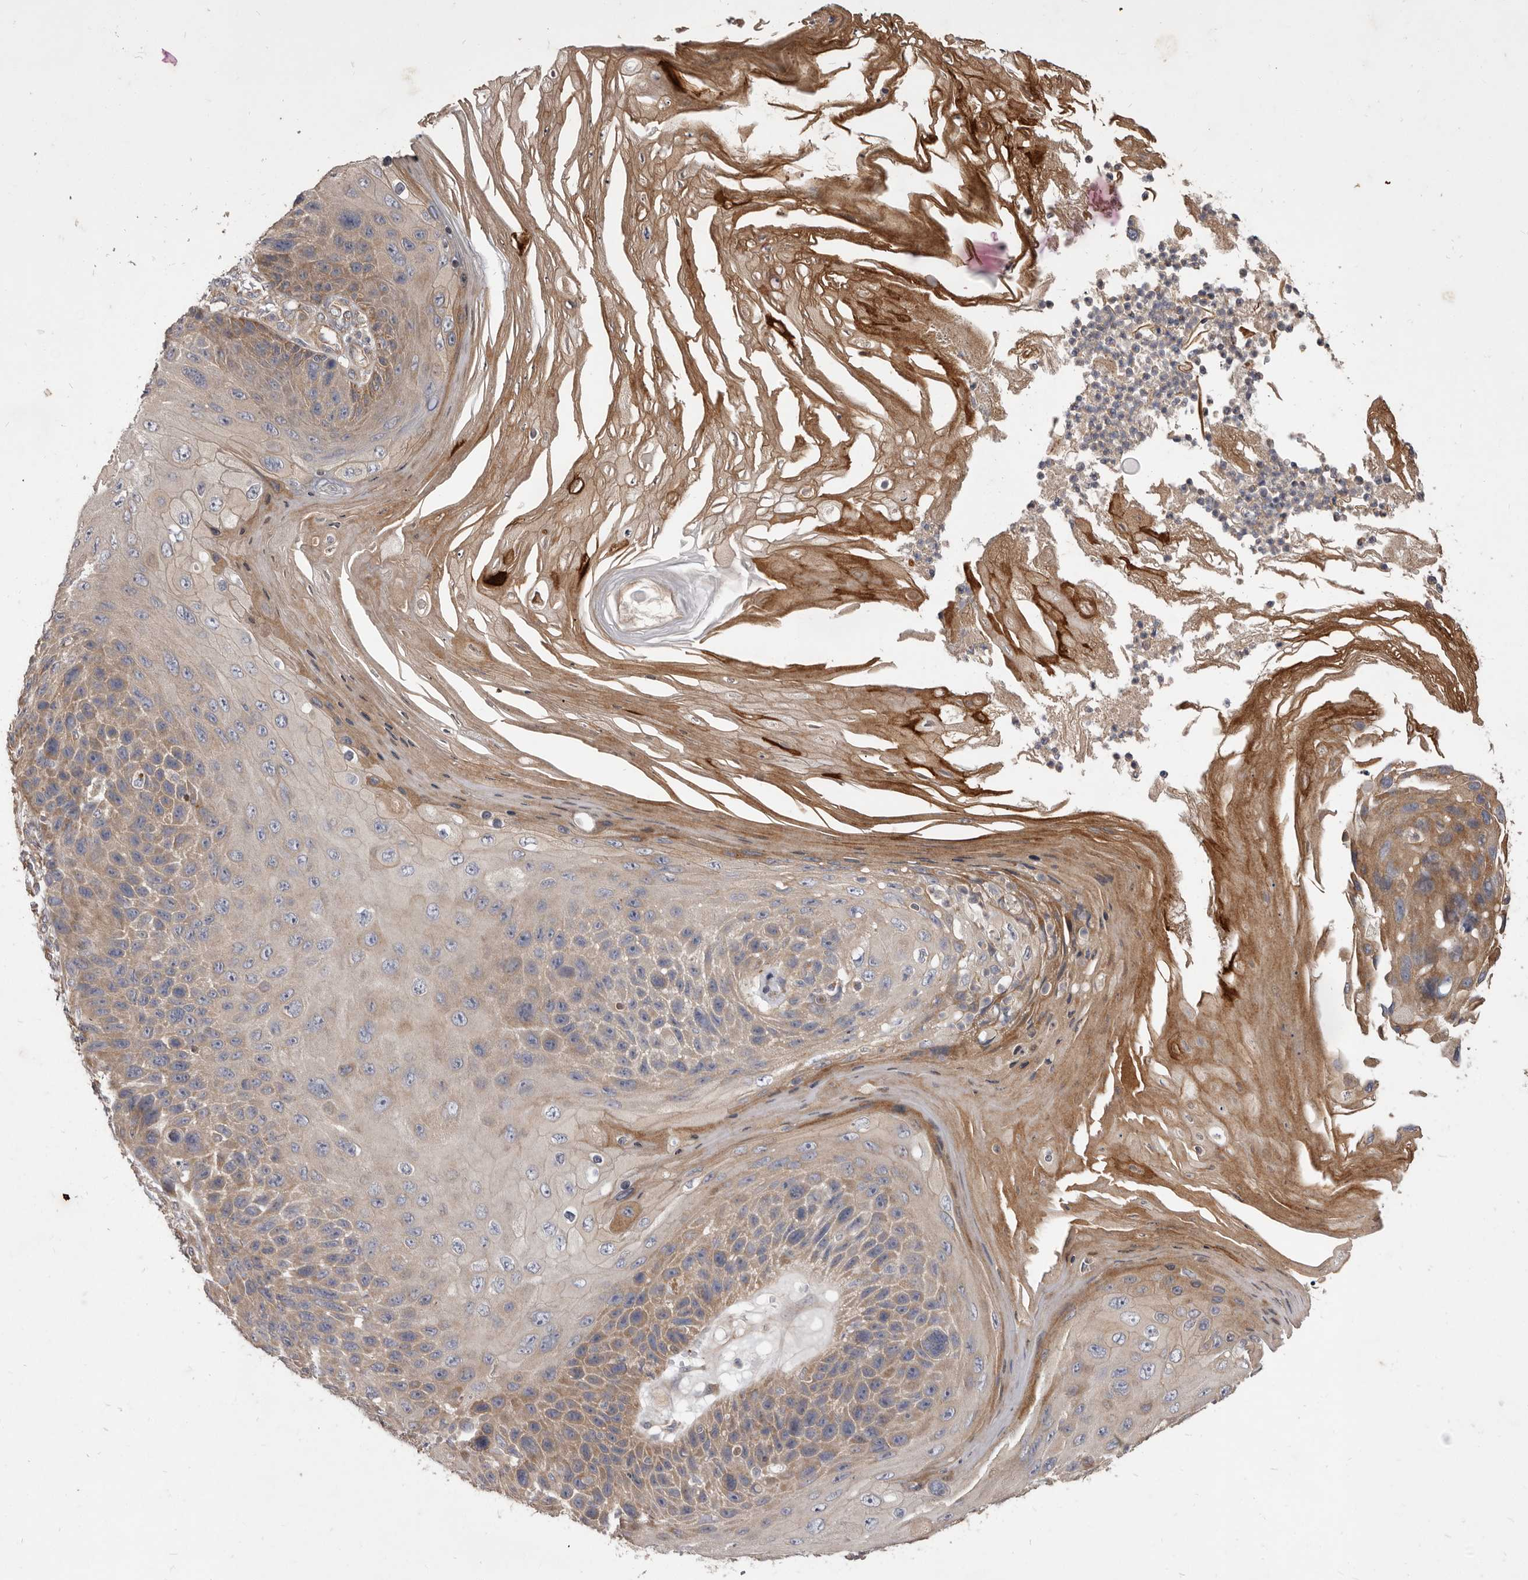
{"staining": {"intensity": "moderate", "quantity": "25%-75%", "location": "cytoplasmic/membranous"}, "tissue": "skin cancer", "cell_type": "Tumor cells", "image_type": "cancer", "snomed": [{"axis": "morphology", "description": "Squamous cell carcinoma, NOS"}, {"axis": "topography", "description": "Skin"}], "caption": "Human squamous cell carcinoma (skin) stained with a protein marker demonstrates moderate staining in tumor cells.", "gene": "VPS45", "patient": {"sex": "female", "age": 88}}